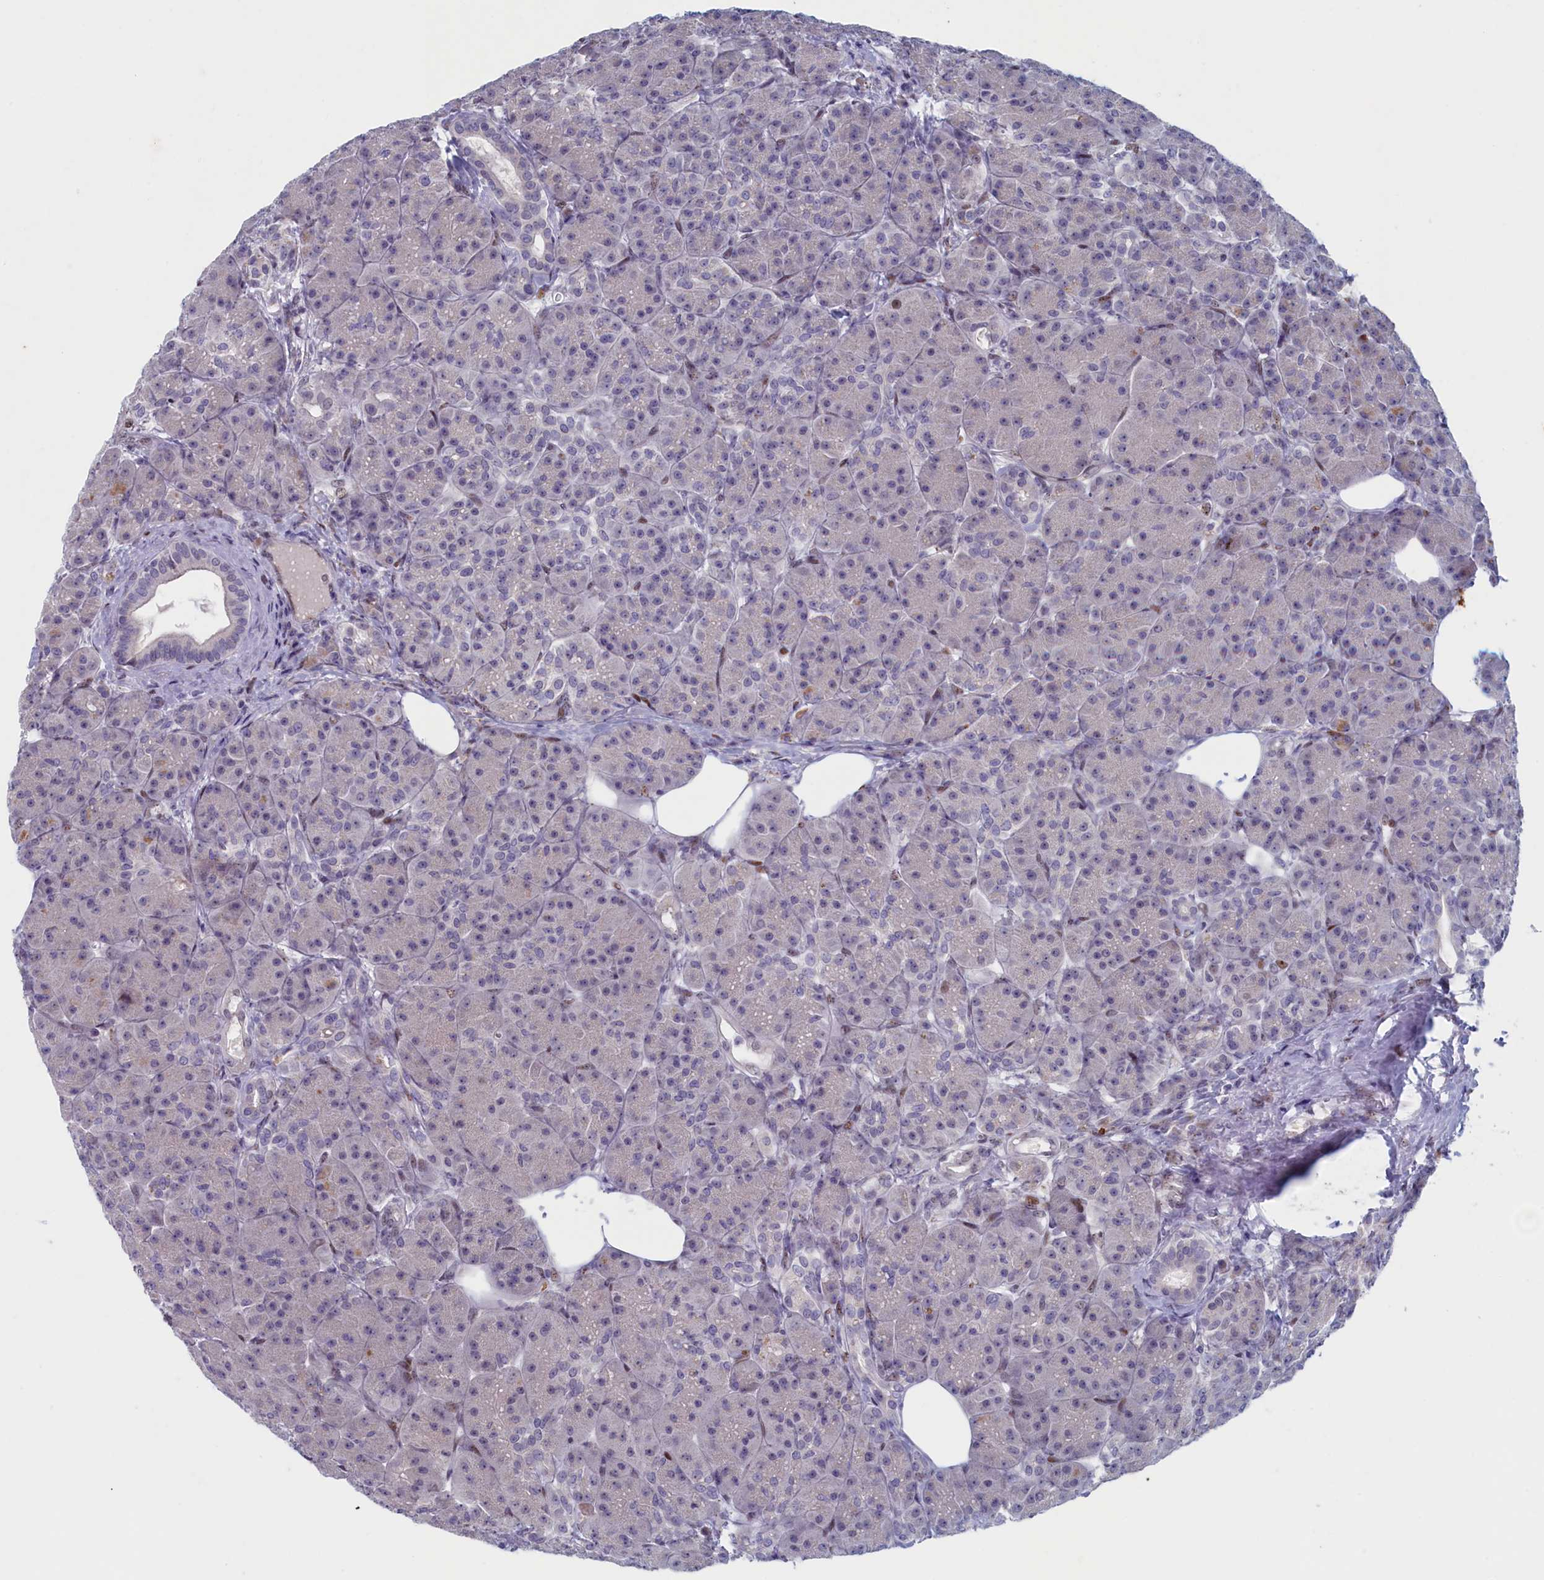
{"staining": {"intensity": "negative", "quantity": "none", "location": "none"}, "tissue": "pancreas", "cell_type": "Exocrine glandular cells", "image_type": "normal", "snomed": [{"axis": "morphology", "description": "Normal tissue, NOS"}, {"axis": "topography", "description": "Pancreas"}], "caption": "This is a image of IHC staining of normal pancreas, which shows no expression in exocrine glandular cells.", "gene": "WDR76", "patient": {"sex": "male", "age": 63}}